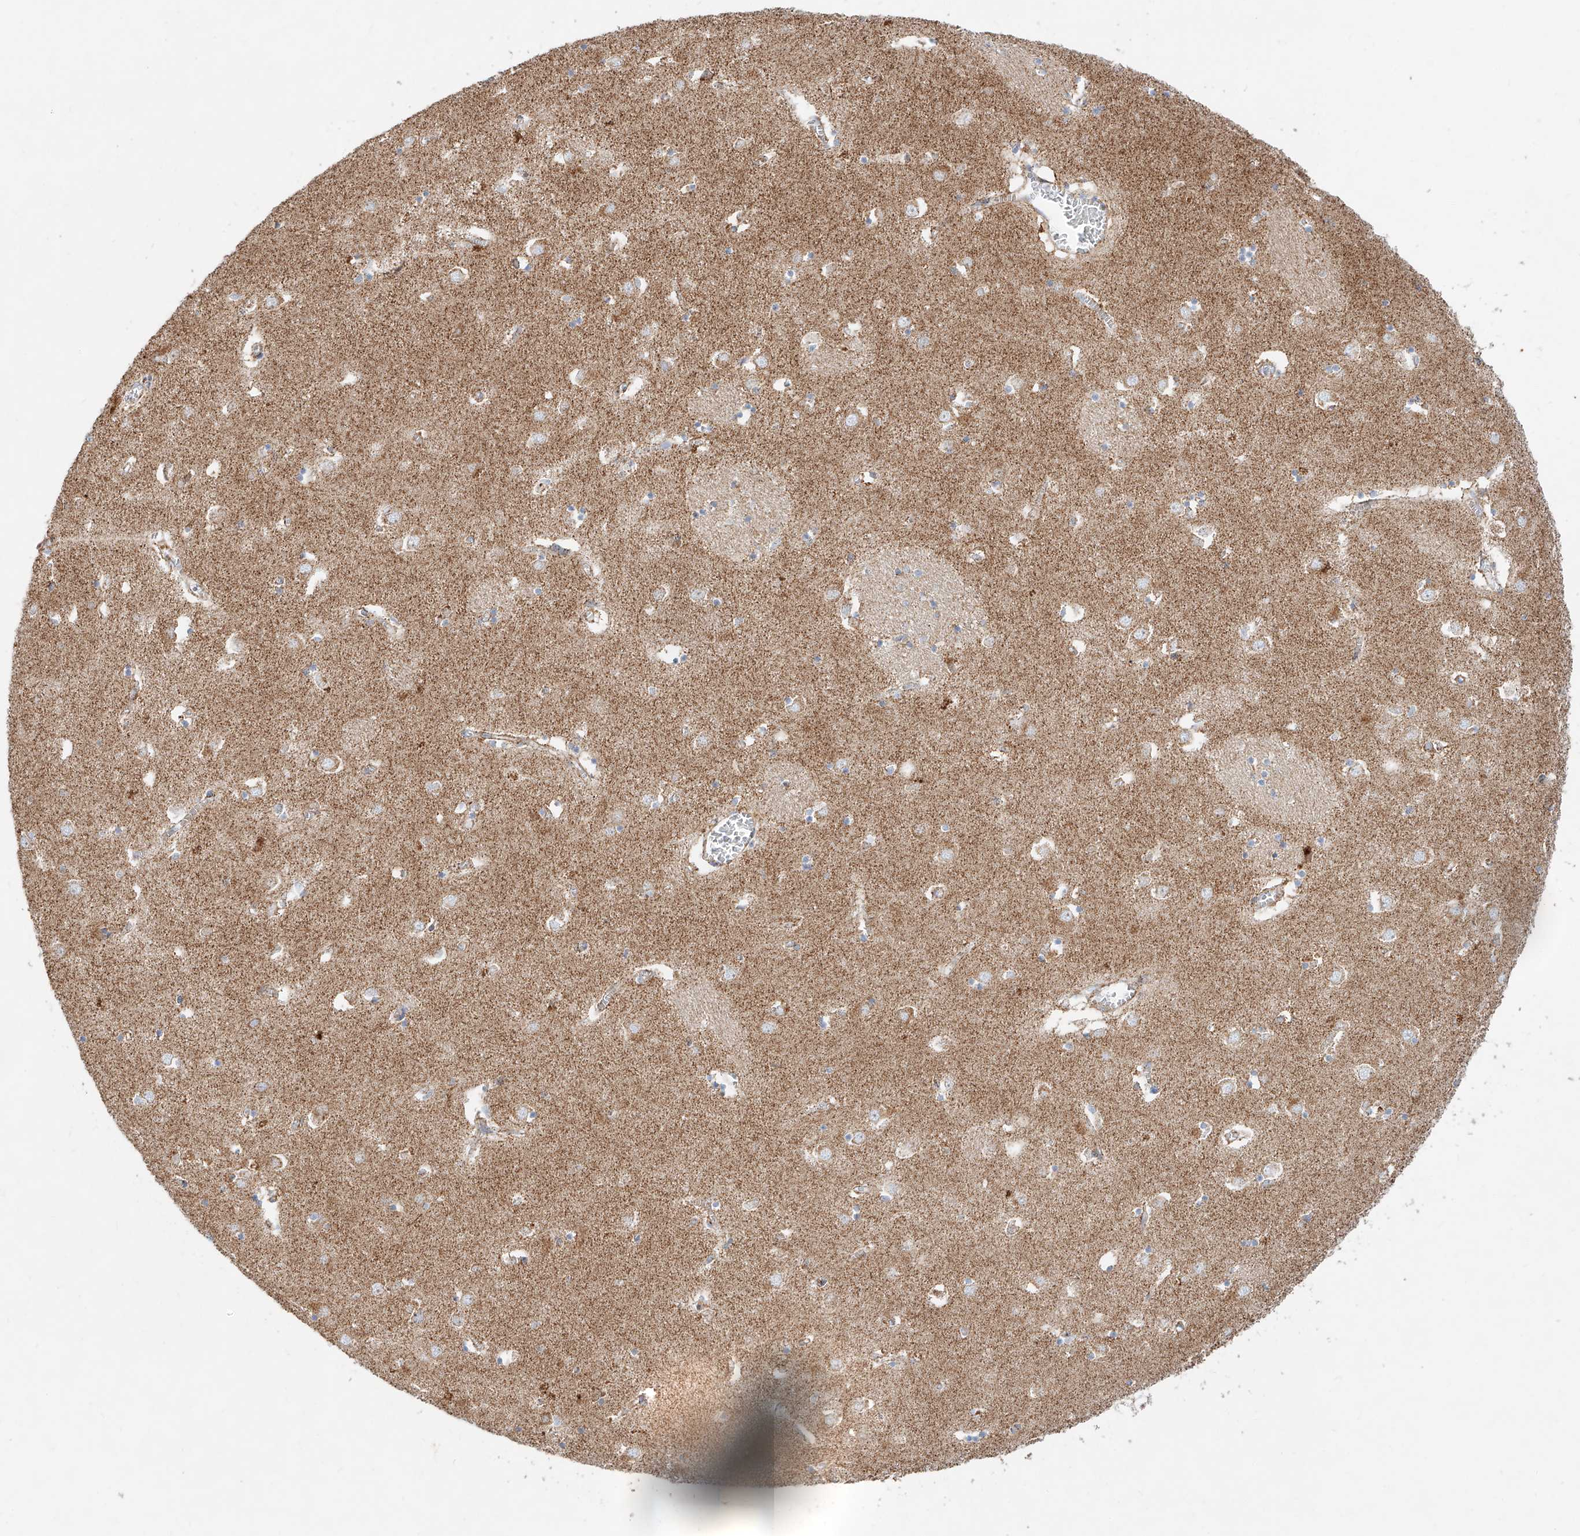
{"staining": {"intensity": "negative", "quantity": "none", "location": "none"}, "tissue": "caudate", "cell_type": "Glial cells", "image_type": "normal", "snomed": [{"axis": "morphology", "description": "Normal tissue, NOS"}, {"axis": "topography", "description": "Lateral ventricle wall"}], "caption": "Protein analysis of benign caudate demonstrates no significant expression in glial cells.", "gene": "CST9", "patient": {"sex": "male", "age": 70}}